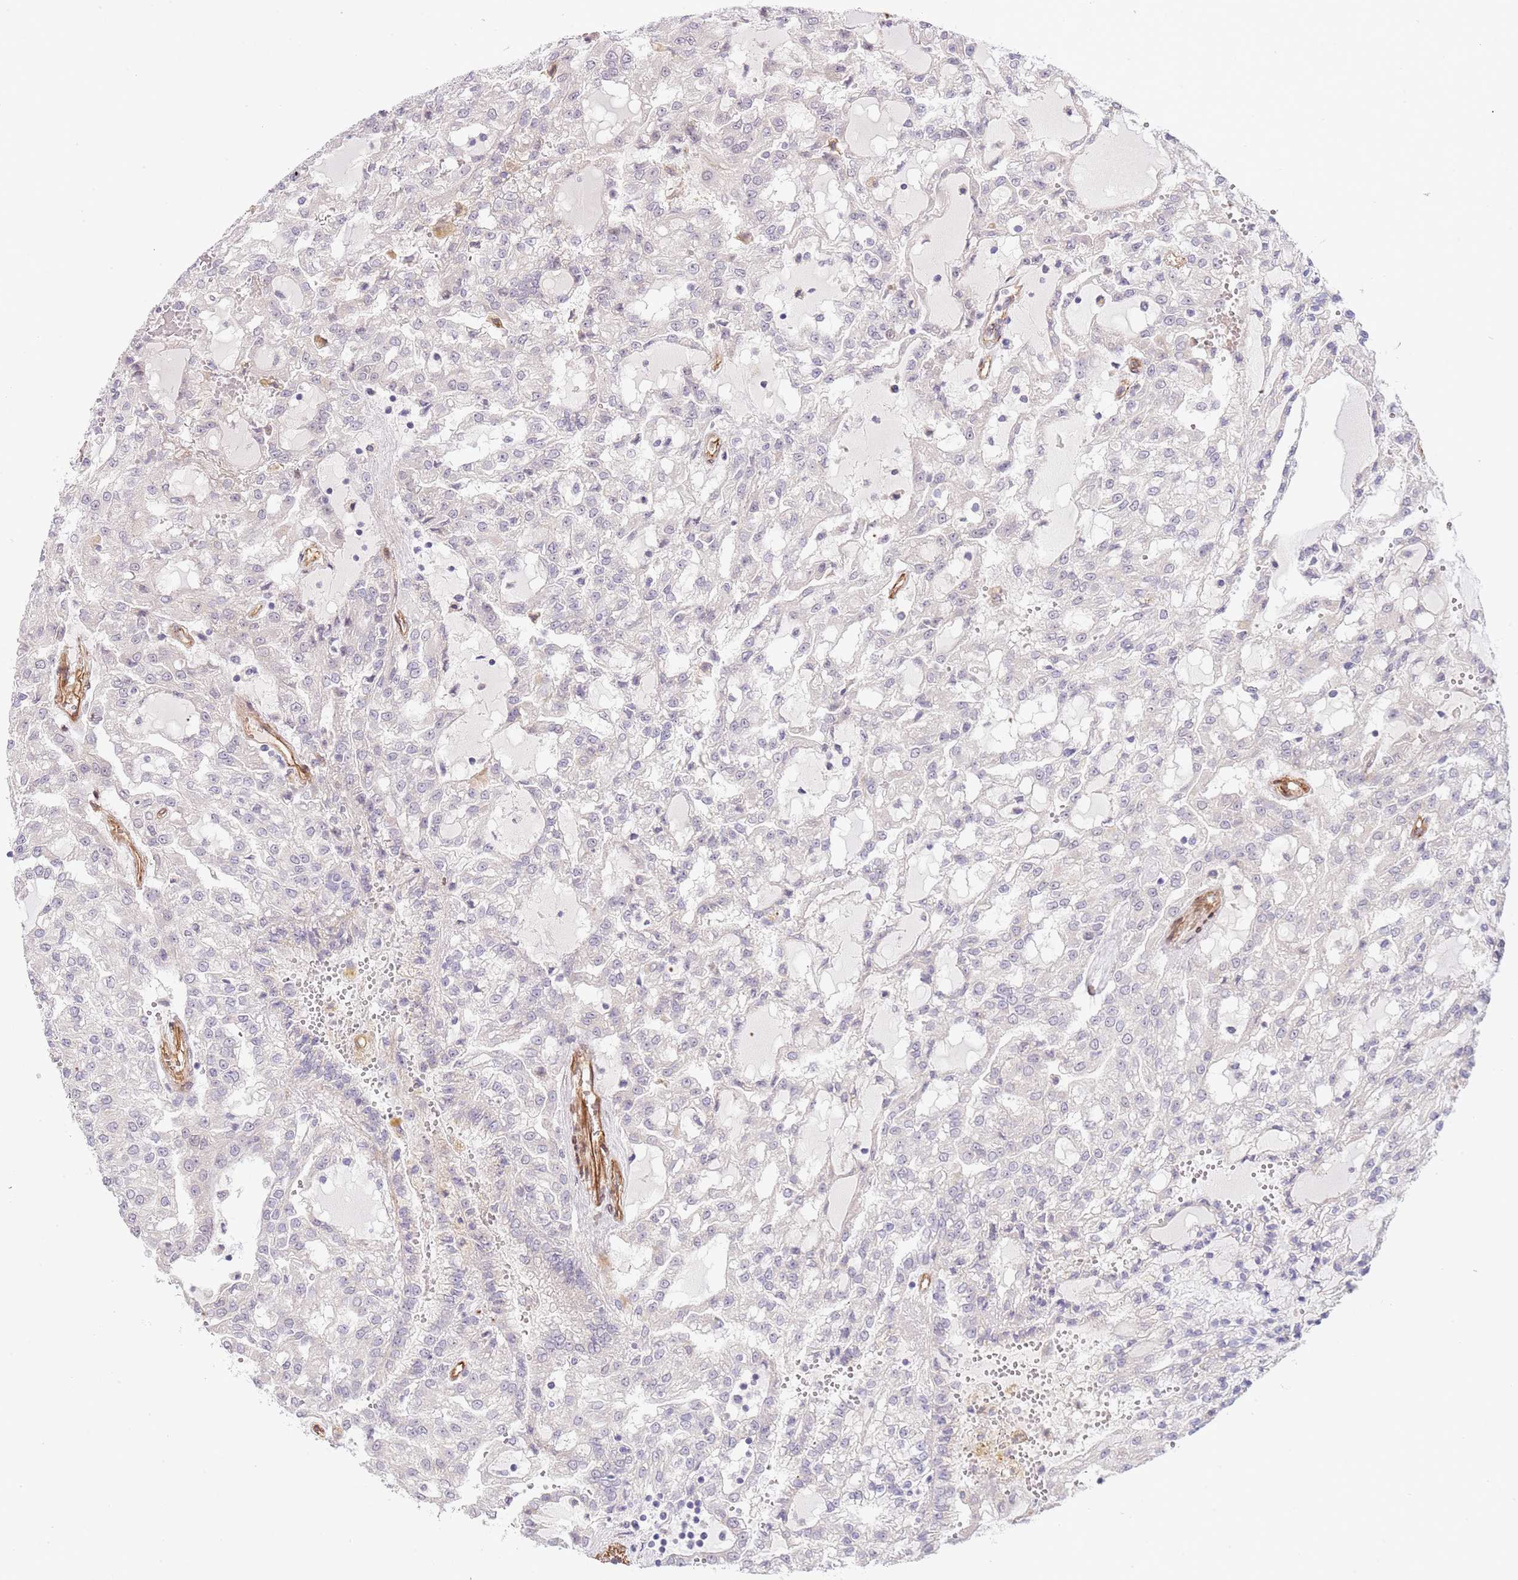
{"staining": {"intensity": "negative", "quantity": "none", "location": "none"}, "tissue": "renal cancer", "cell_type": "Tumor cells", "image_type": "cancer", "snomed": [{"axis": "morphology", "description": "Adenocarcinoma, NOS"}, {"axis": "topography", "description": "Kidney"}], "caption": "IHC of human renal adenocarcinoma reveals no expression in tumor cells. Brightfield microscopy of immunohistochemistry stained with DAB (3,3'-diaminobenzidine) (brown) and hematoxylin (blue), captured at high magnification.", "gene": "NEK3", "patient": {"sex": "male", "age": 63}}